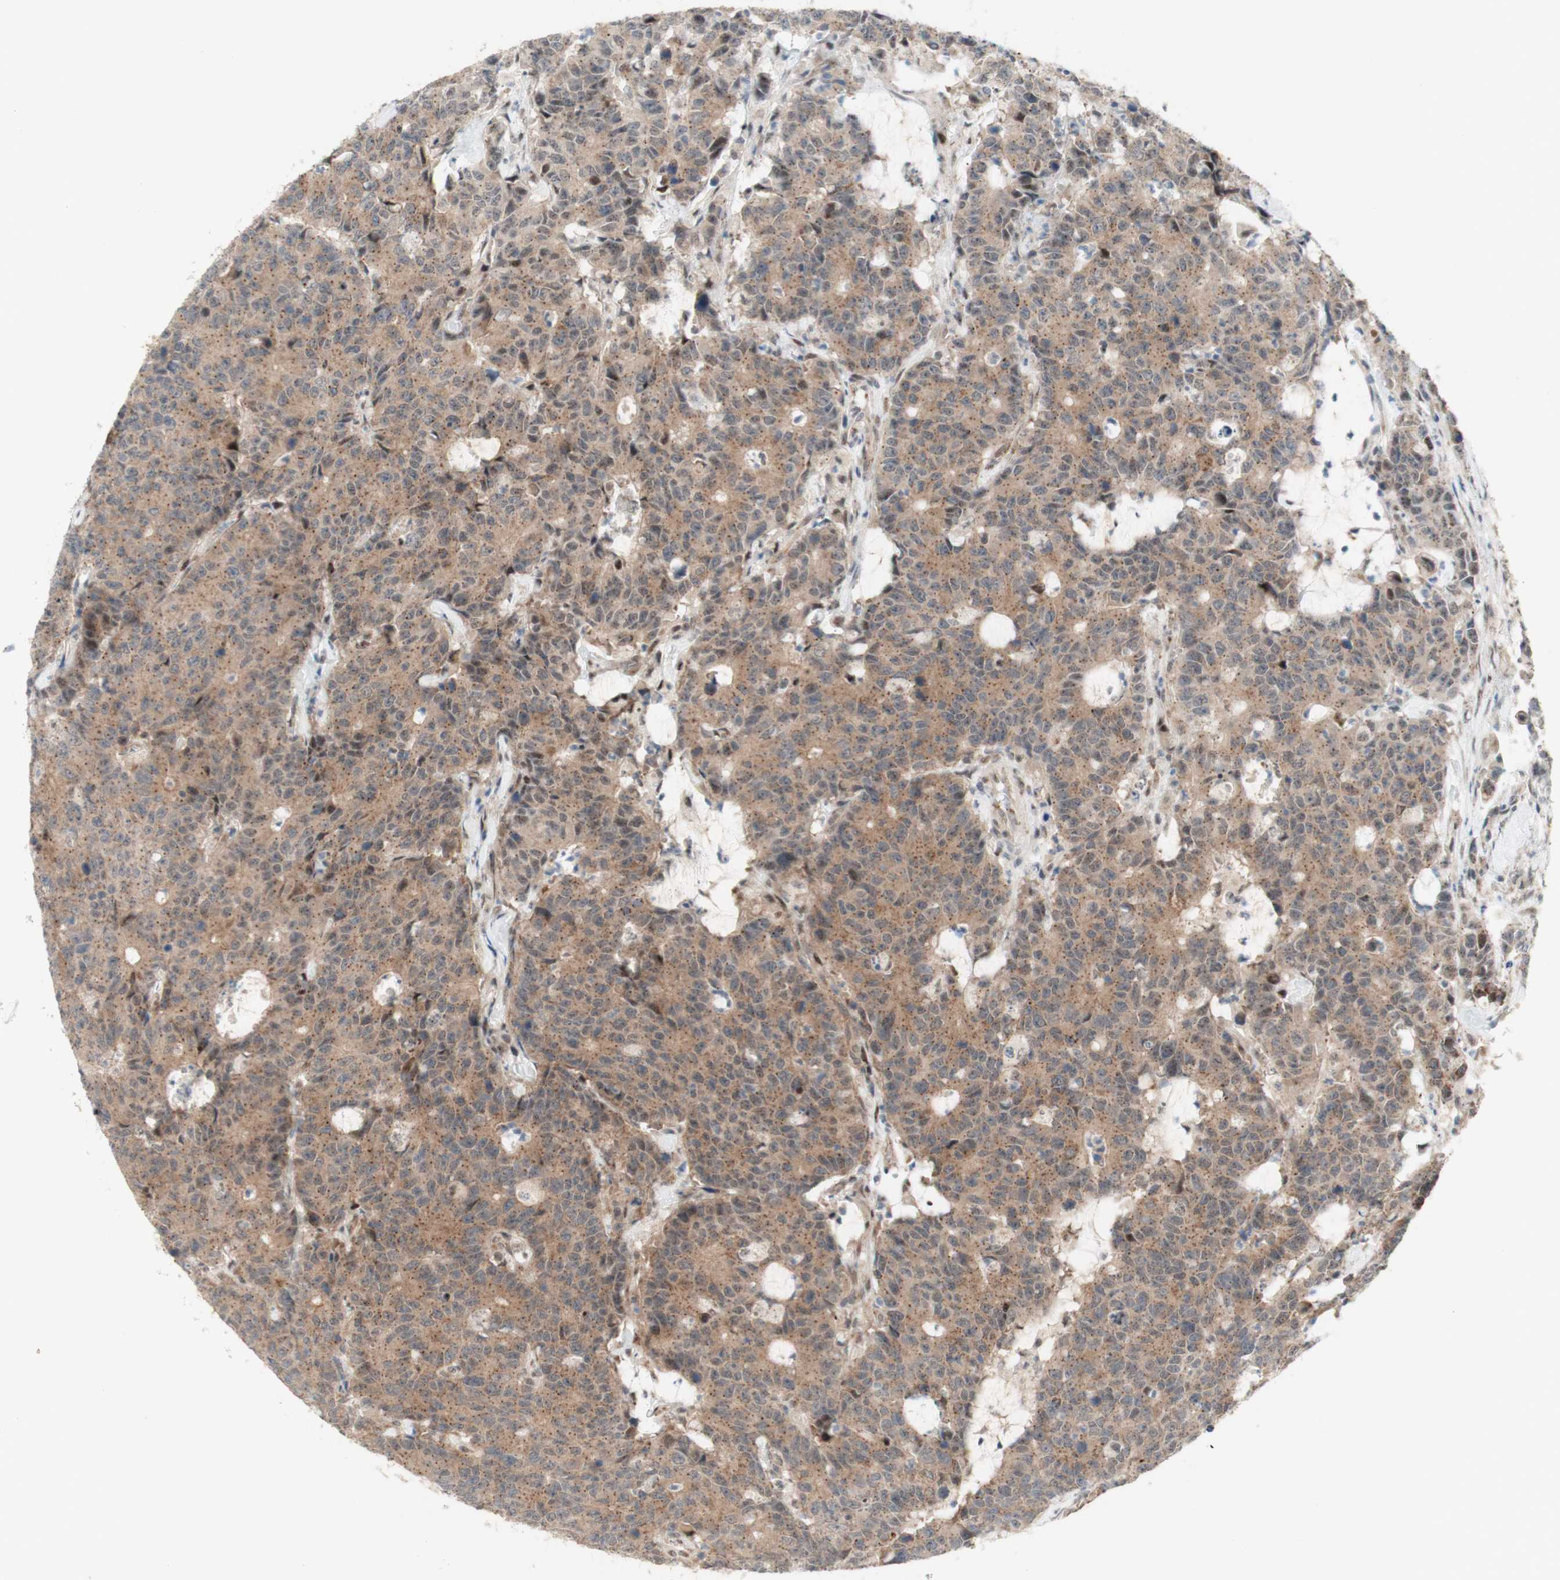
{"staining": {"intensity": "moderate", "quantity": ">75%", "location": "cytoplasmic/membranous"}, "tissue": "colorectal cancer", "cell_type": "Tumor cells", "image_type": "cancer", "snomed": [{"axis": "morphology", "description": "Adenocarcinoma, NOS"}, {"axis": "topography", "description": "Colon"}], "caption": "Moderate cytoplasmic/membranous protein expression is seen in approximately >75% of tumor cells in colorectal cancer.", "gene": "CYLD", "patient": {"sex": "female", "age": 86}}